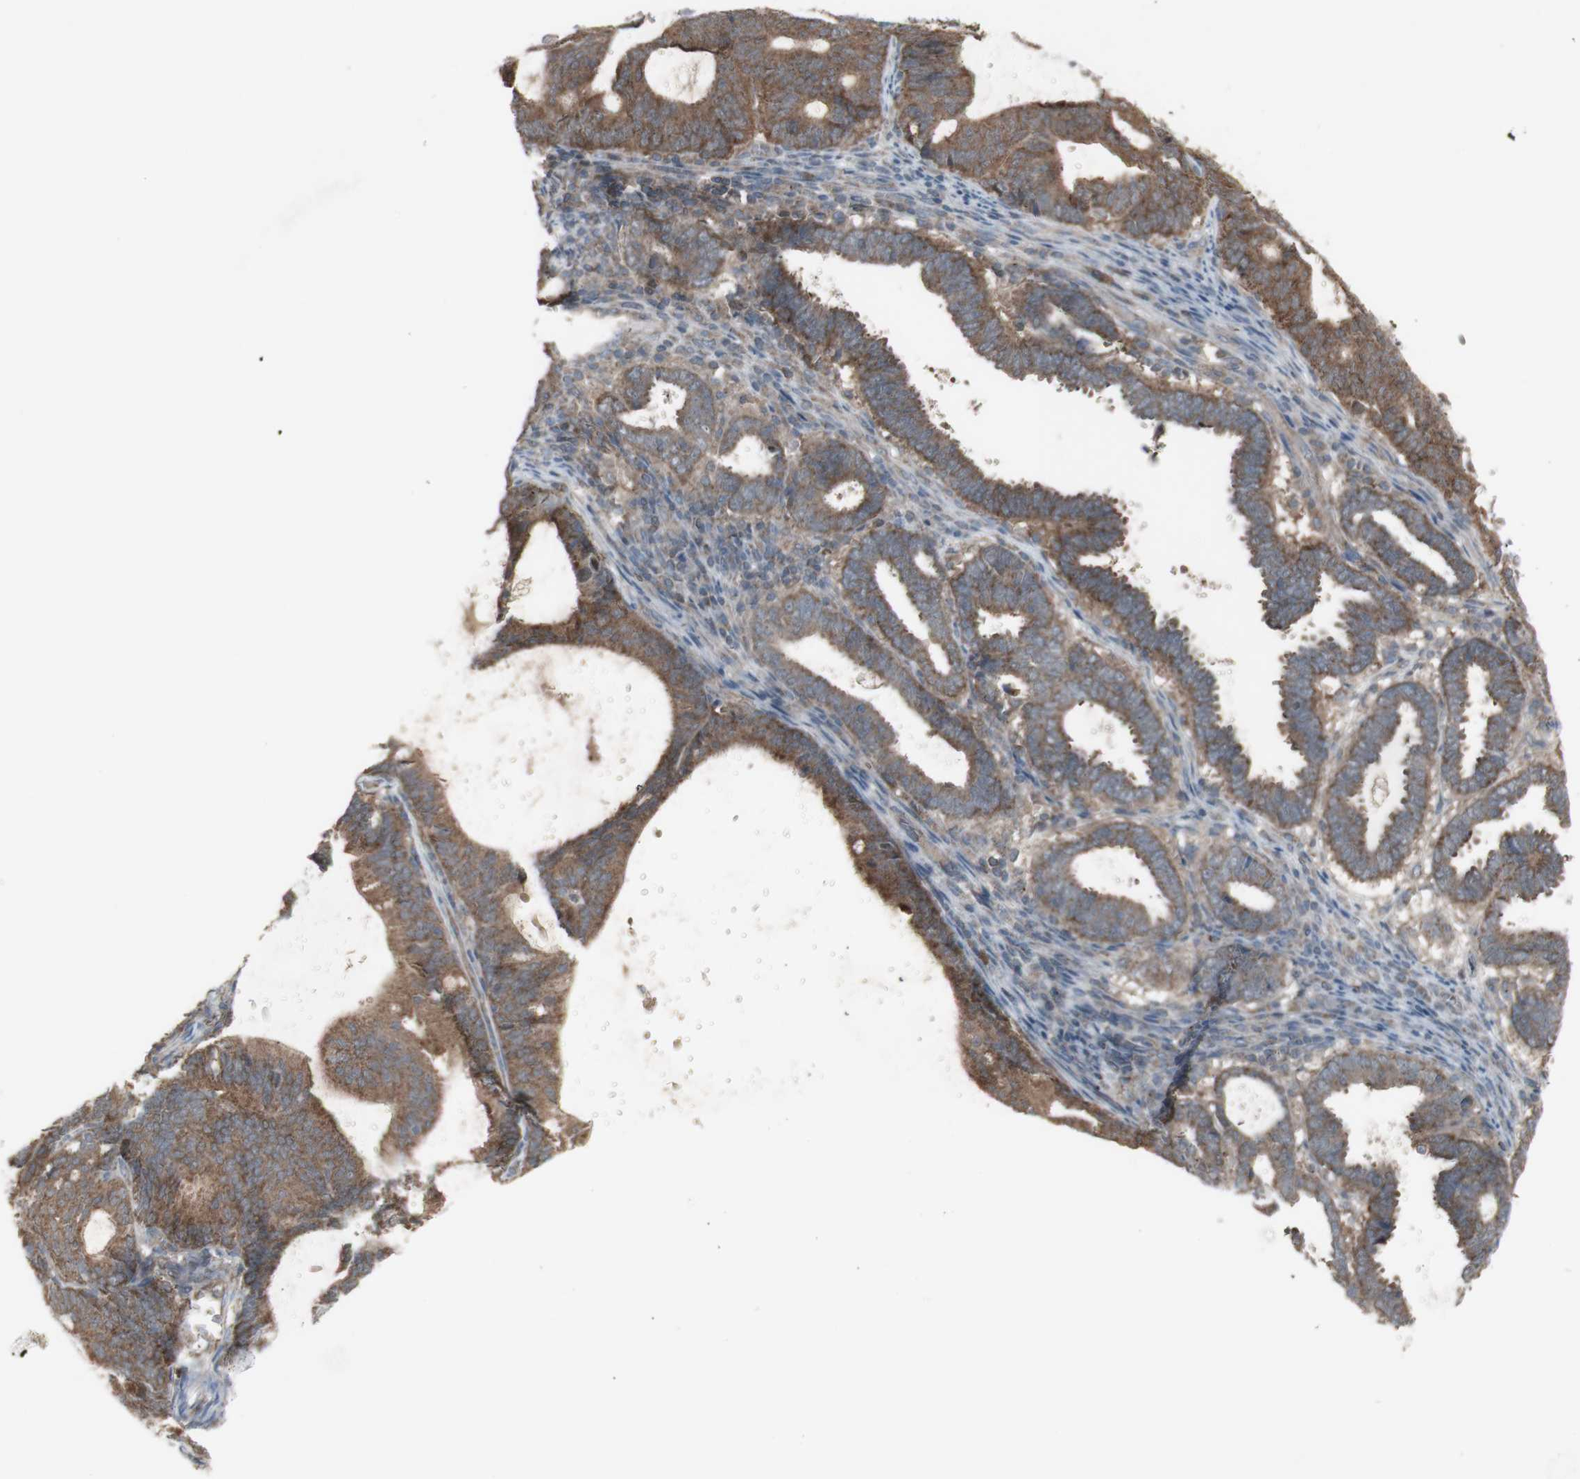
{"staining": {"intensity": "moderate", "quantity": ">75%", "location": "cytoplasmic/membranous"}, "tissue": "endometrial cancer", "cell_type": "Tumor cells", "image_type": "cancer", "snomed": [{"axis": "morphology", "description": "Adenocarcinoma, NOS"}, {"axis": "topography", "description": "Uterus"}], "caption": "Protein expression analysis of adenocarcinoma (endometrial) reveals moderate cytoplasmic/membranous positivity in about >75% of tumor cells. (DAB IHC, brown staining for protein, blue staining for nuclei).", "gene": "SHC1", "patient": {"sex": "female", "age": 83}}